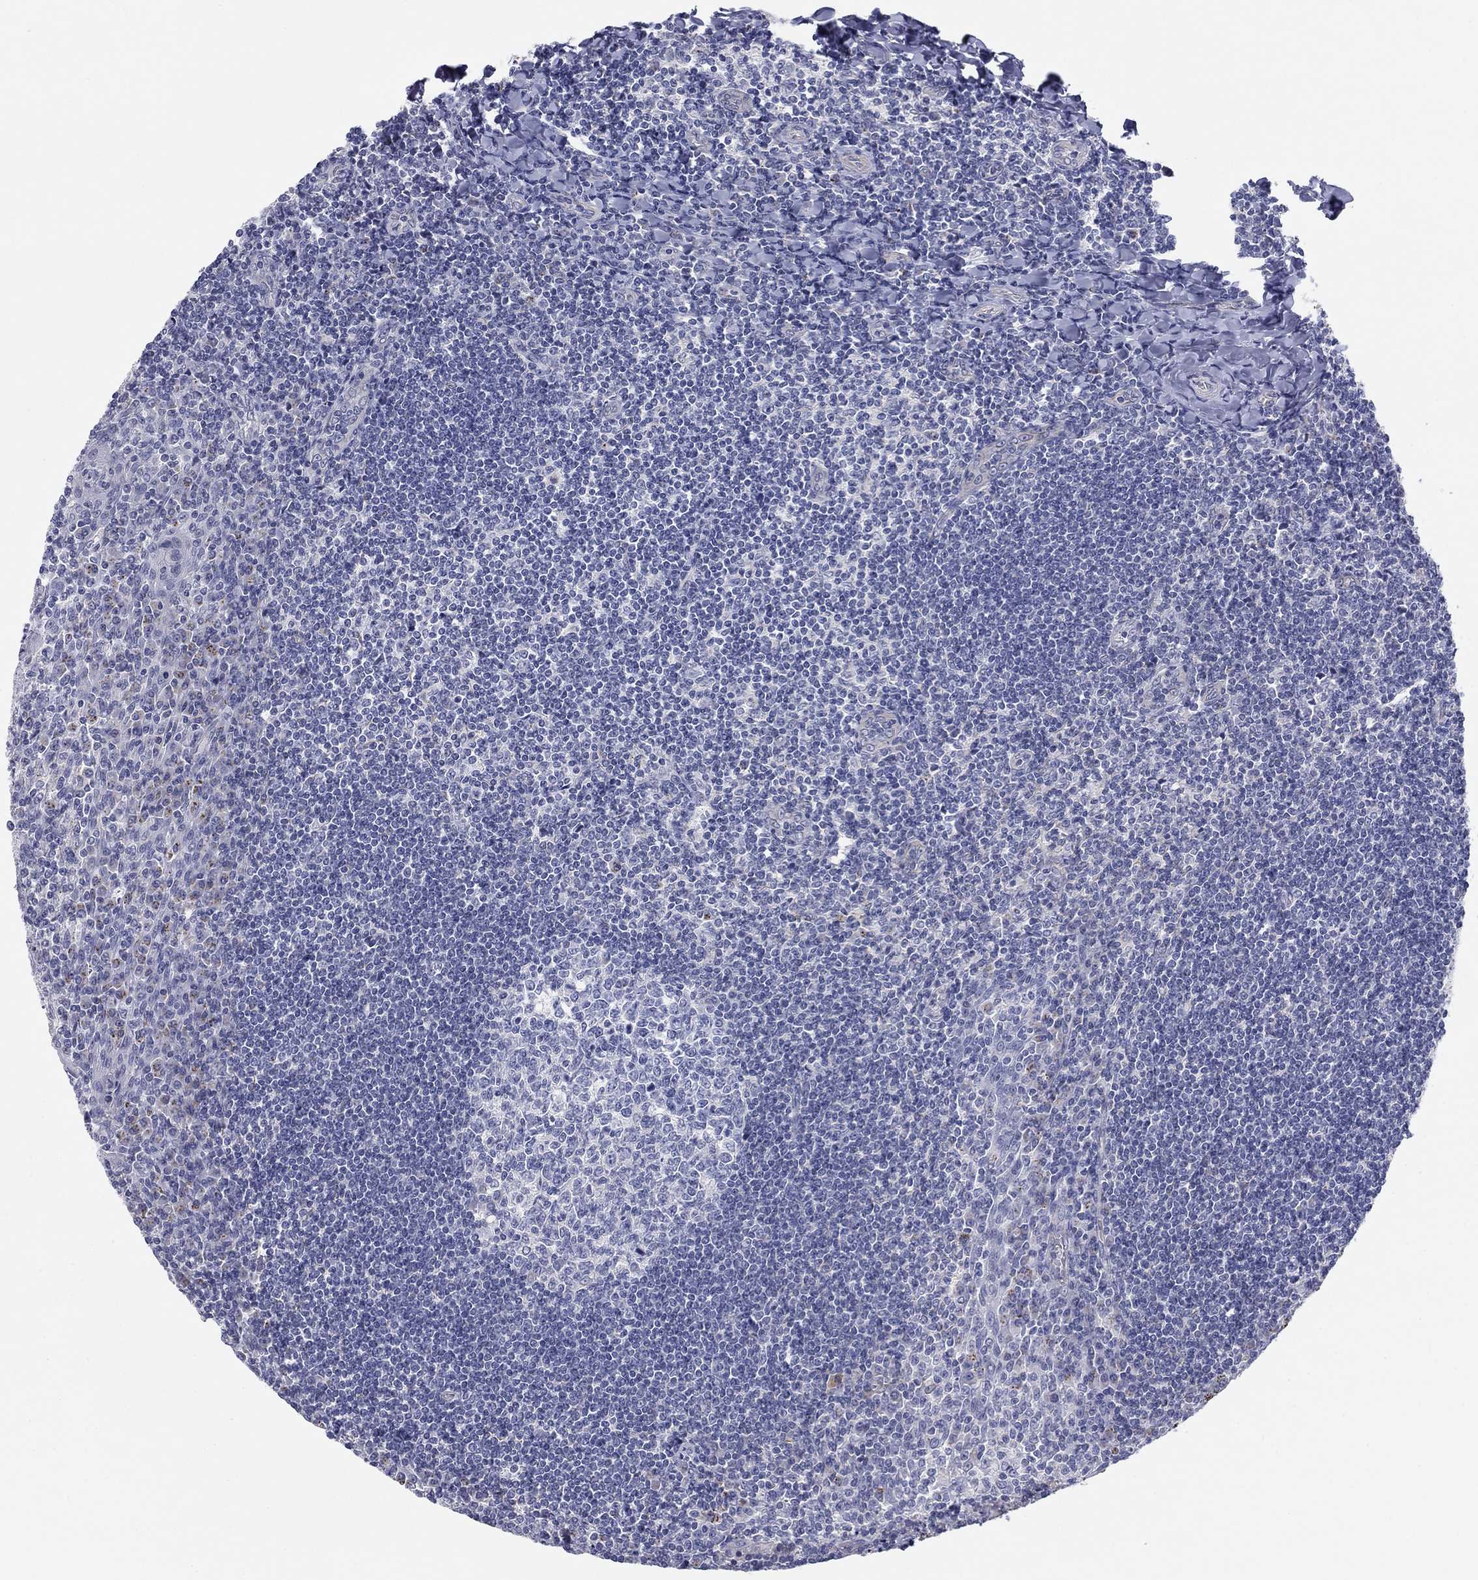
{"staining": {"intensity": "negative", "quantity": "none", "location": "none"}, "tissue": "tonsil", "cell_type": "Germinal center cells", "image_type": "normal", "snomed": [{"axis": "morphology", "description": "Normal tissue, NOS"}, {"axis": "topography", "description": "Tonsil"}], "caption": "Immunohistochemistry (IHC) of normal human tonsil demonstrates no expression in germinal center cells. The staining is performed using DAB (3,3'-diaminobenzidine) brown chromogen with nuclei counter-stained in using hematoxylin.", "gene": "SEPTIN3", "patient": {"sex": "female", "age": 12}}